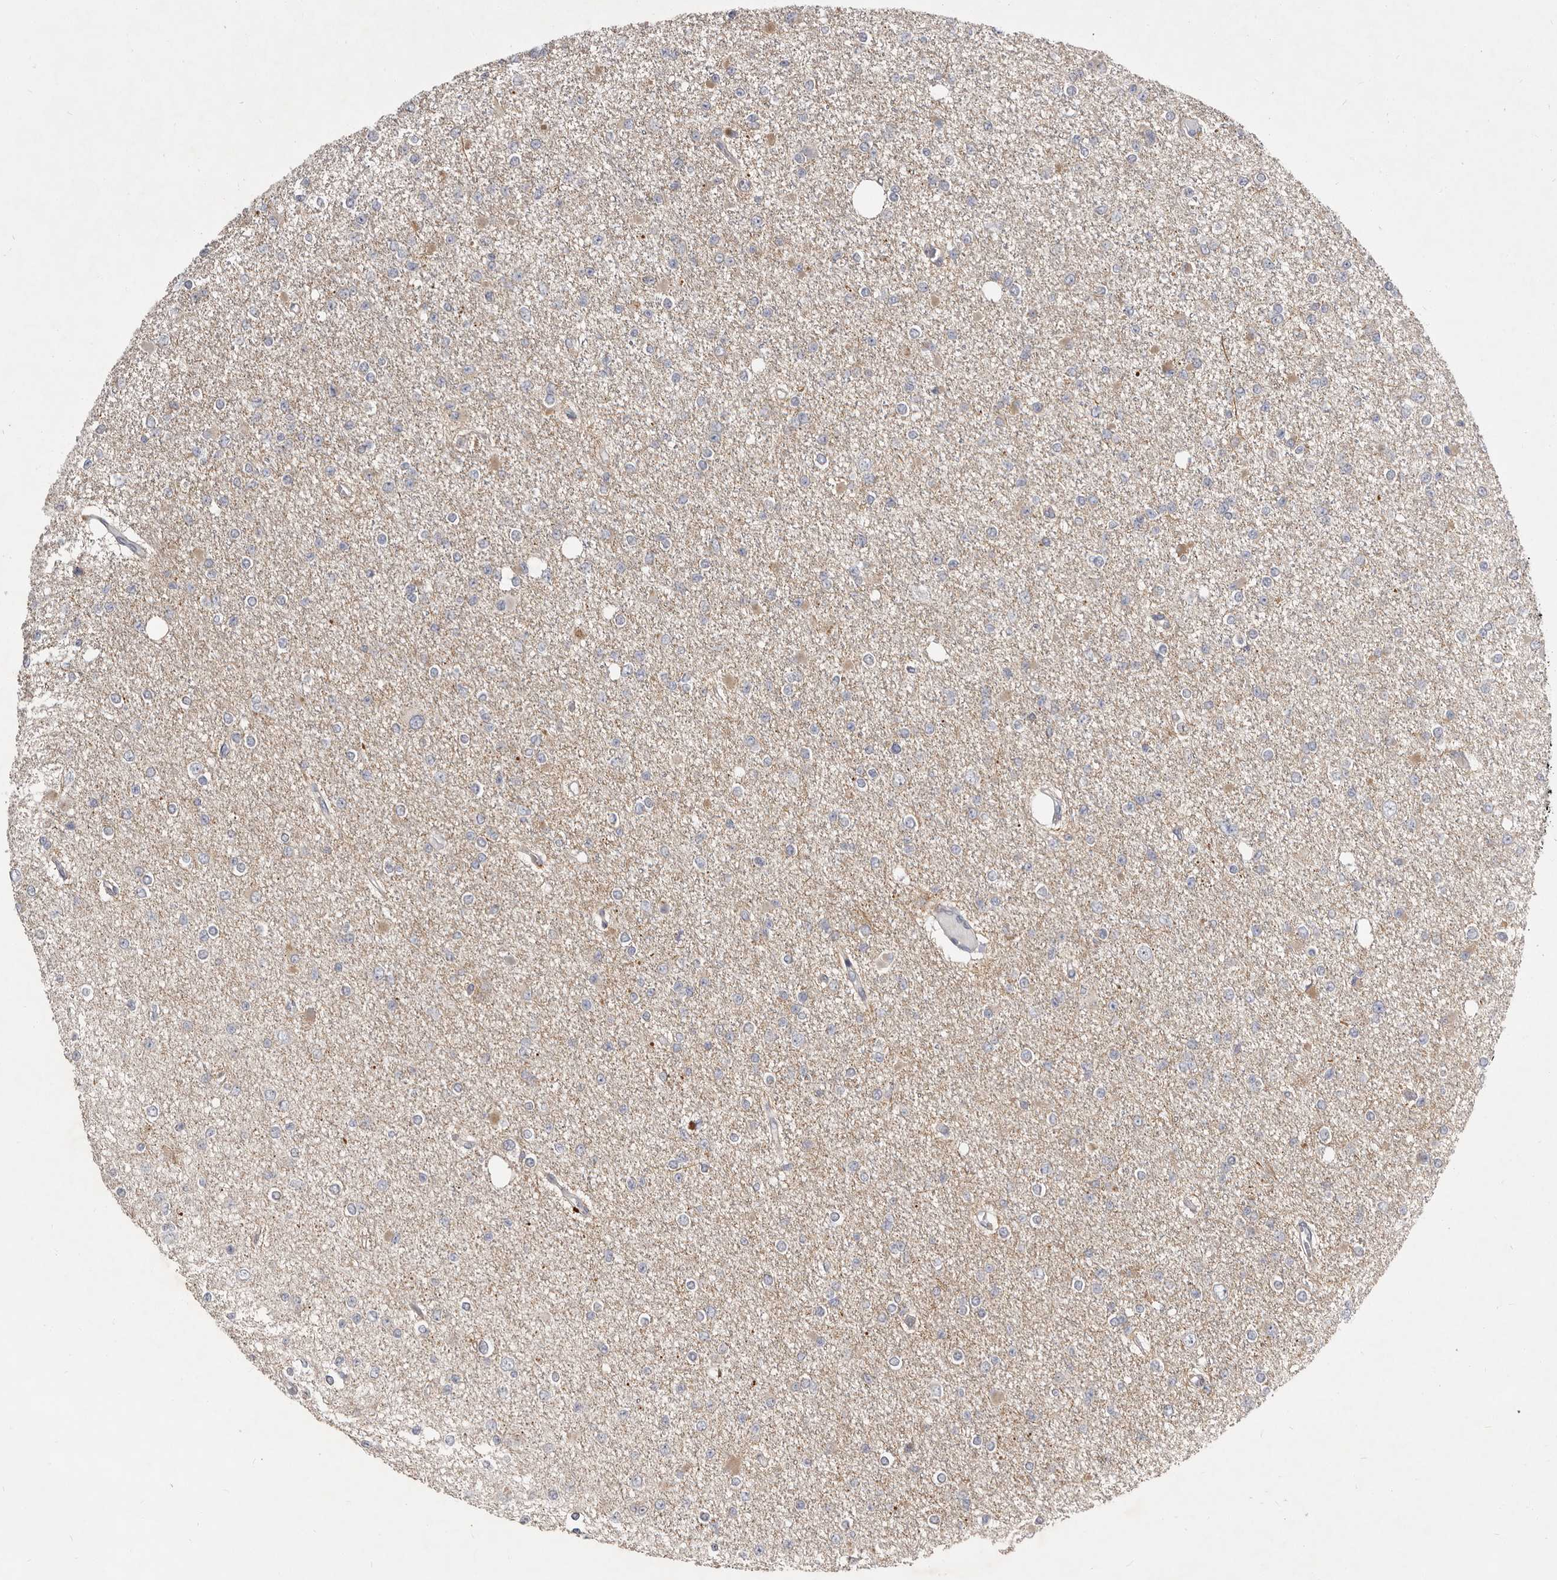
{"staining": {"intensity": "negative", "quantity": "none", "location": "none"}, "tissue": "glioma", "cell_type": "Tumor cells", "image_type": "cancer", "snomed": [{"axis": "morphology", "description": "Glioma, malignant, Low grade"}, {"axis": "topography", "description": "Brain"}], "caption": "A micrograph of human glioma is negative for staining in tumor cells.", "gene": "SMC4", "patient": {"sex": "female", "age": 22}}